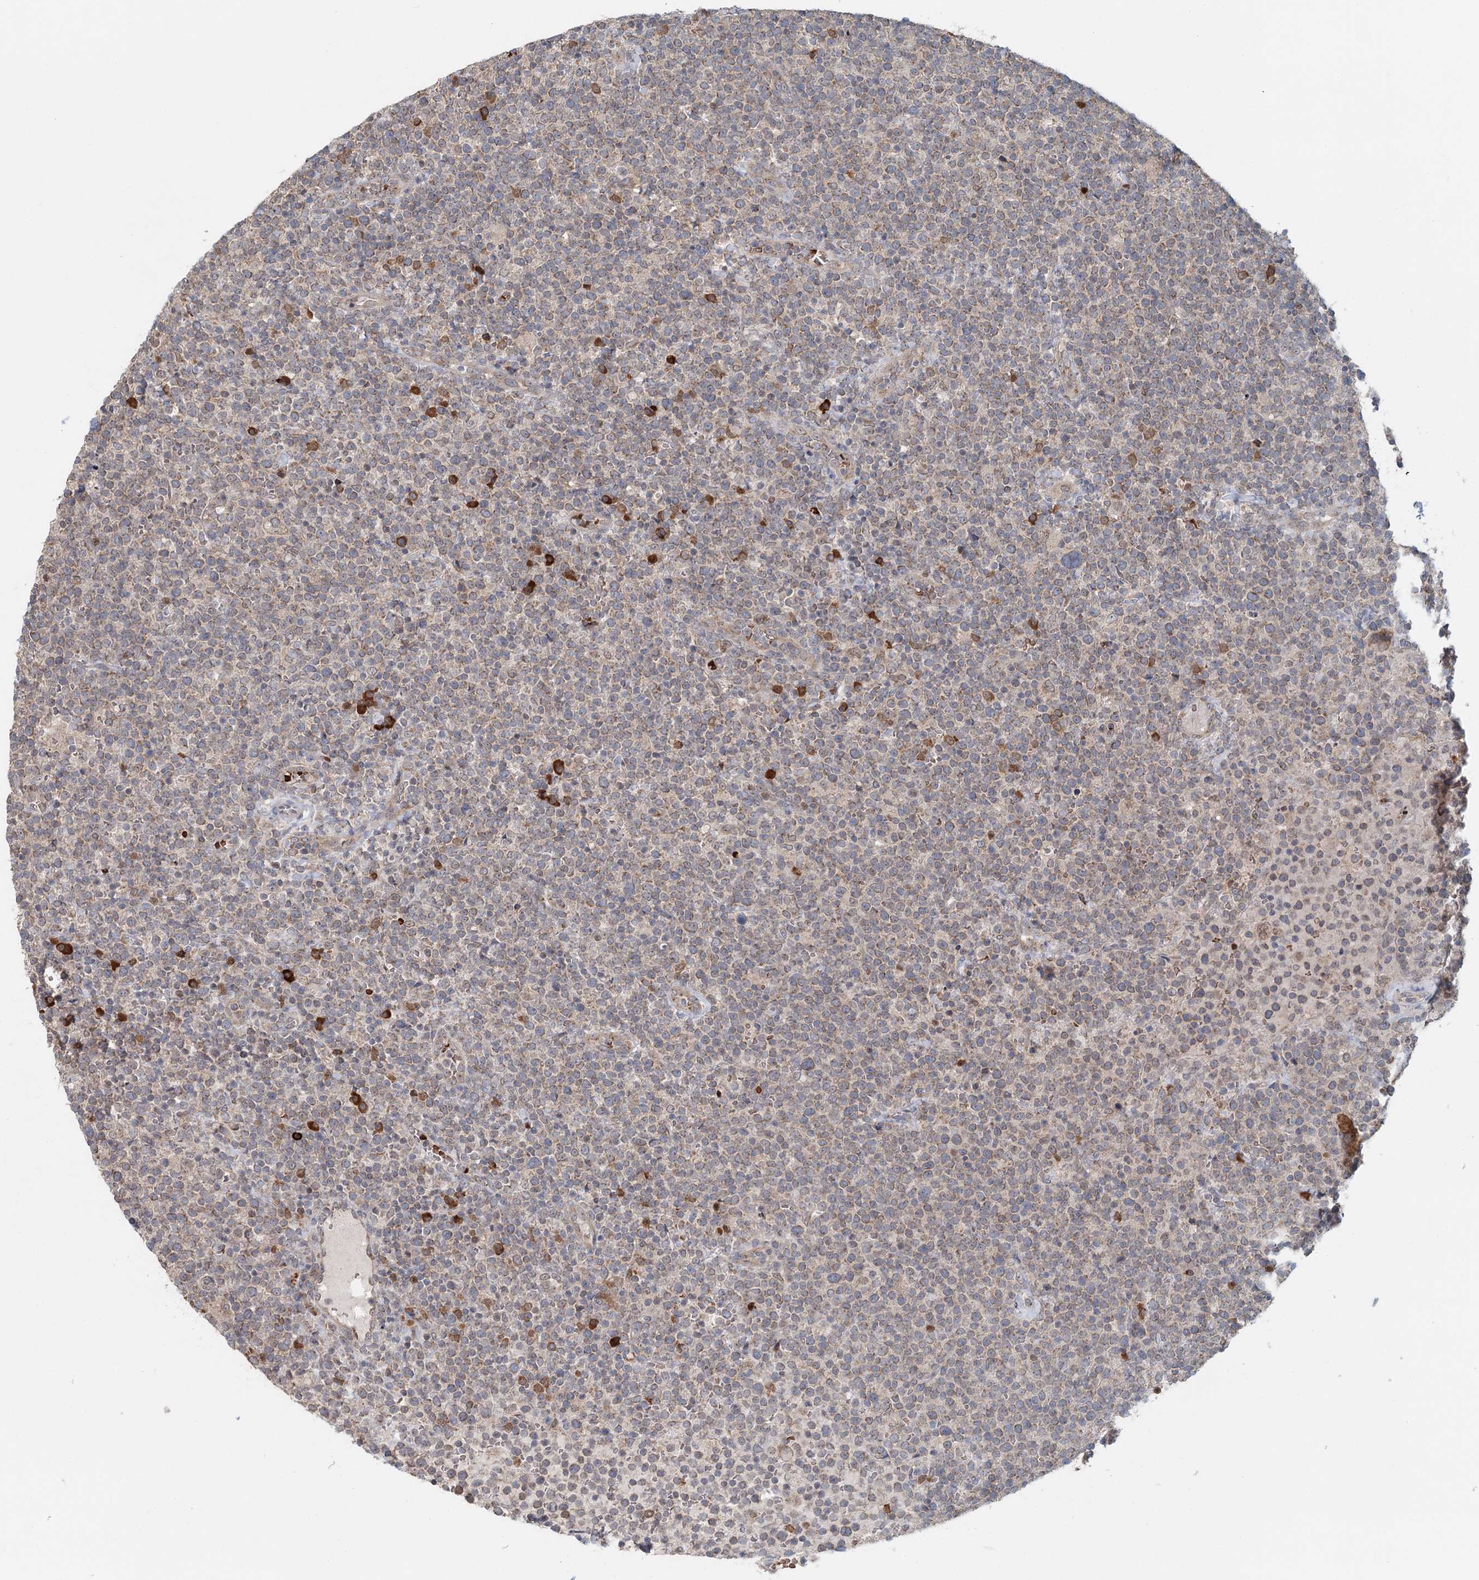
{"staining": {"intensity": "weak", "quantity": "<25%", "location": "cytoplasmic/membranous"}, "tissue": "lymphoma", "cell_type": "Tumor cells", "image_type": "cancer", "snomed": [{"axis": "morphology", "description": "Malignant lymphoma, non-Hodgkin's type, High grade"}, {"axis": "topography", "description": "Lymph node"}], "caption": "Immunohistochemistry (IHC) image of neoplastic tissue: lymphoma stained with DAB demonstrates no significant protein expression in tumor cells.", "gene": "ADK", "patient": {"sex": "male", "age": 61}}